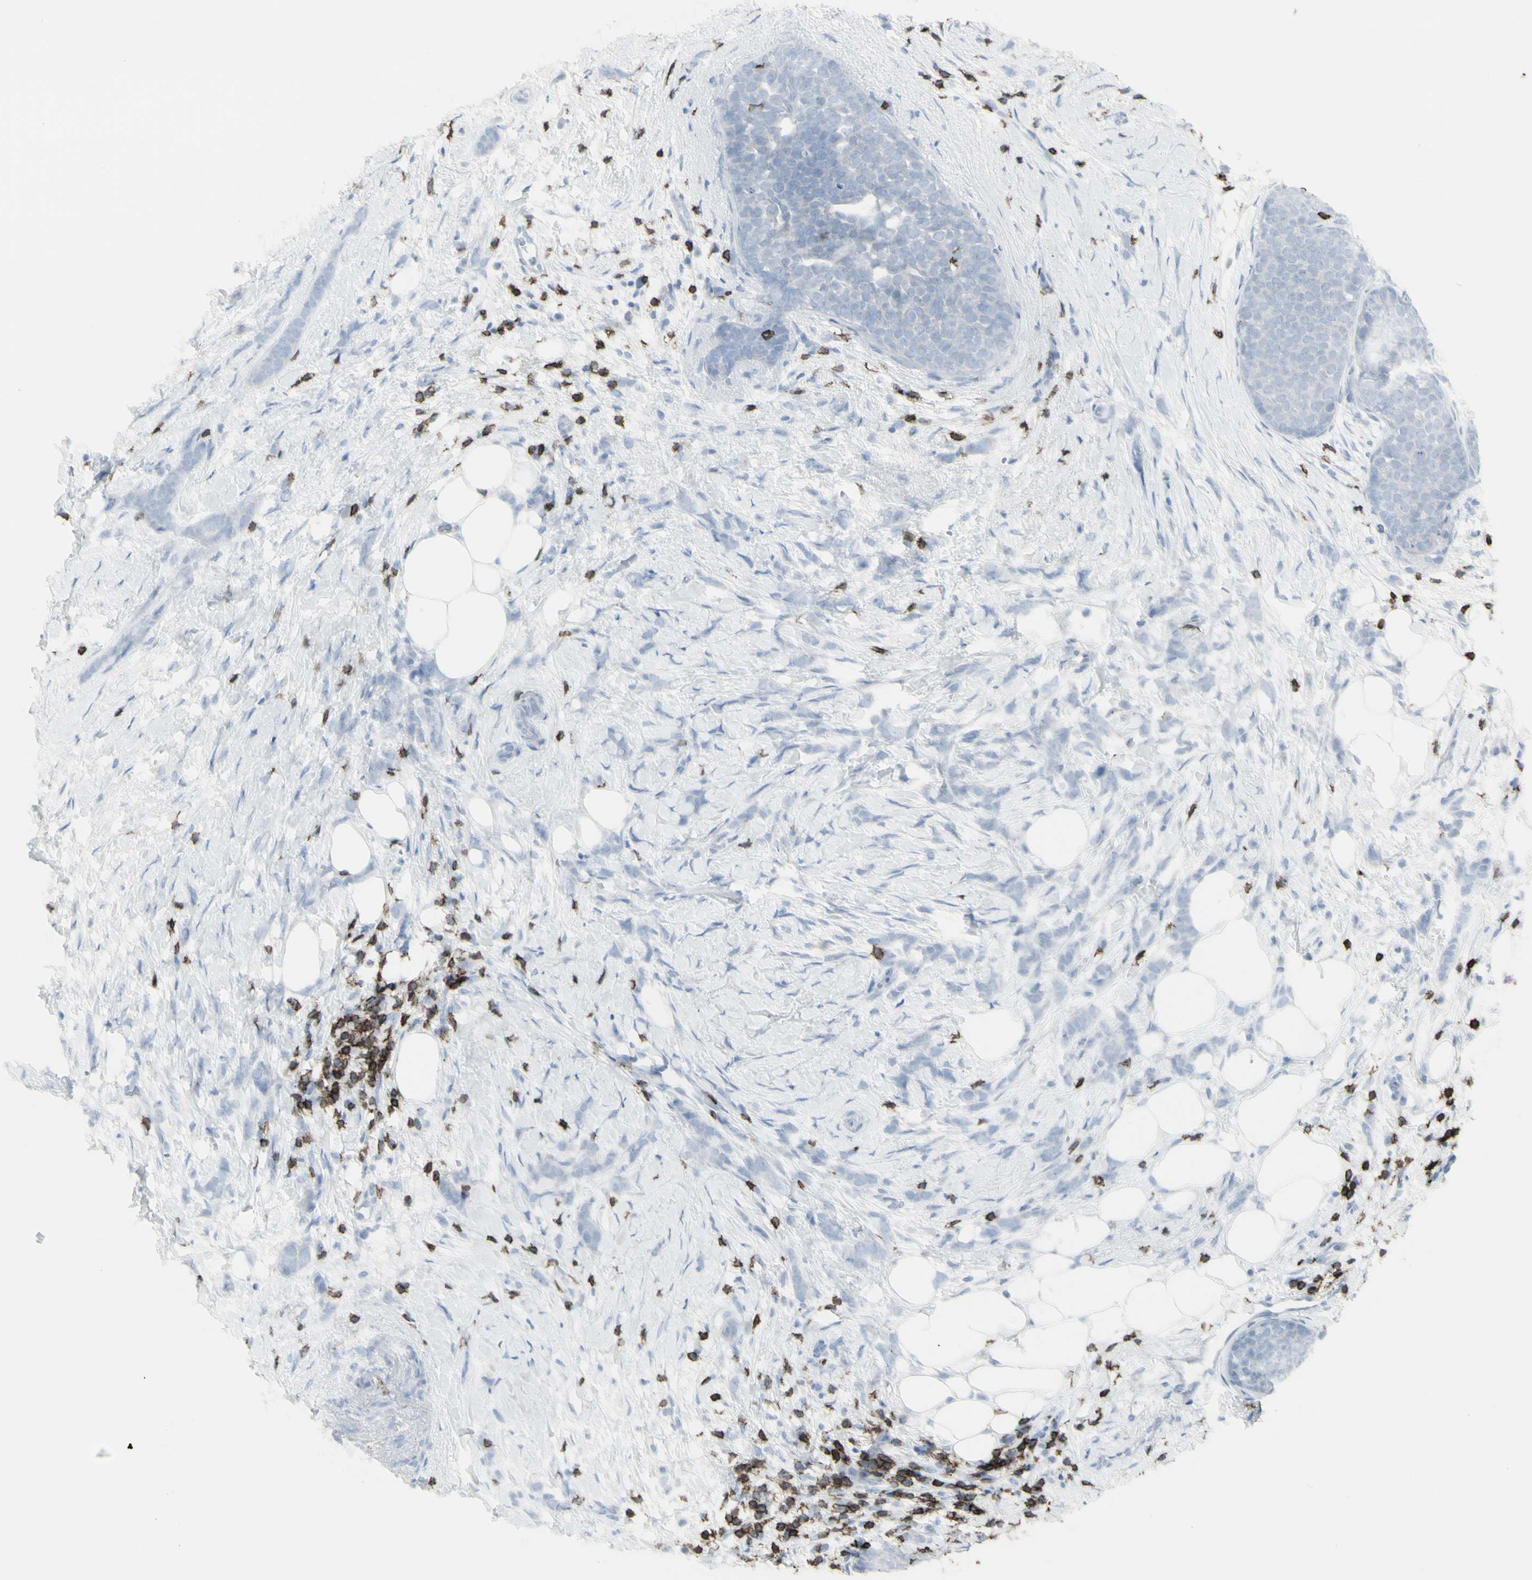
{"staining": {"intensity": "negative", "quantity": "none", "location": "none"}, "tissue": "breast cancer", "cell_type": "Tumor cells", "image_type": "cancer", "snomed": [{"axis": "morphology", "description": "Lobular carcinoma, in situ"}, {"axis": "morphology", "description": "Lobular carcinoma"}, {"axis": "topography", "description": "Breast"}], "caption": "Tumor cells are negative for brown protein staining in lobular carcinoma (breast). (DAB (3,3'-diaminobenzidine) IHC visualized using brightfield microscopy, high magnification).", "gene": "CD247", "patient": {"sex": "female", "age": 41}}